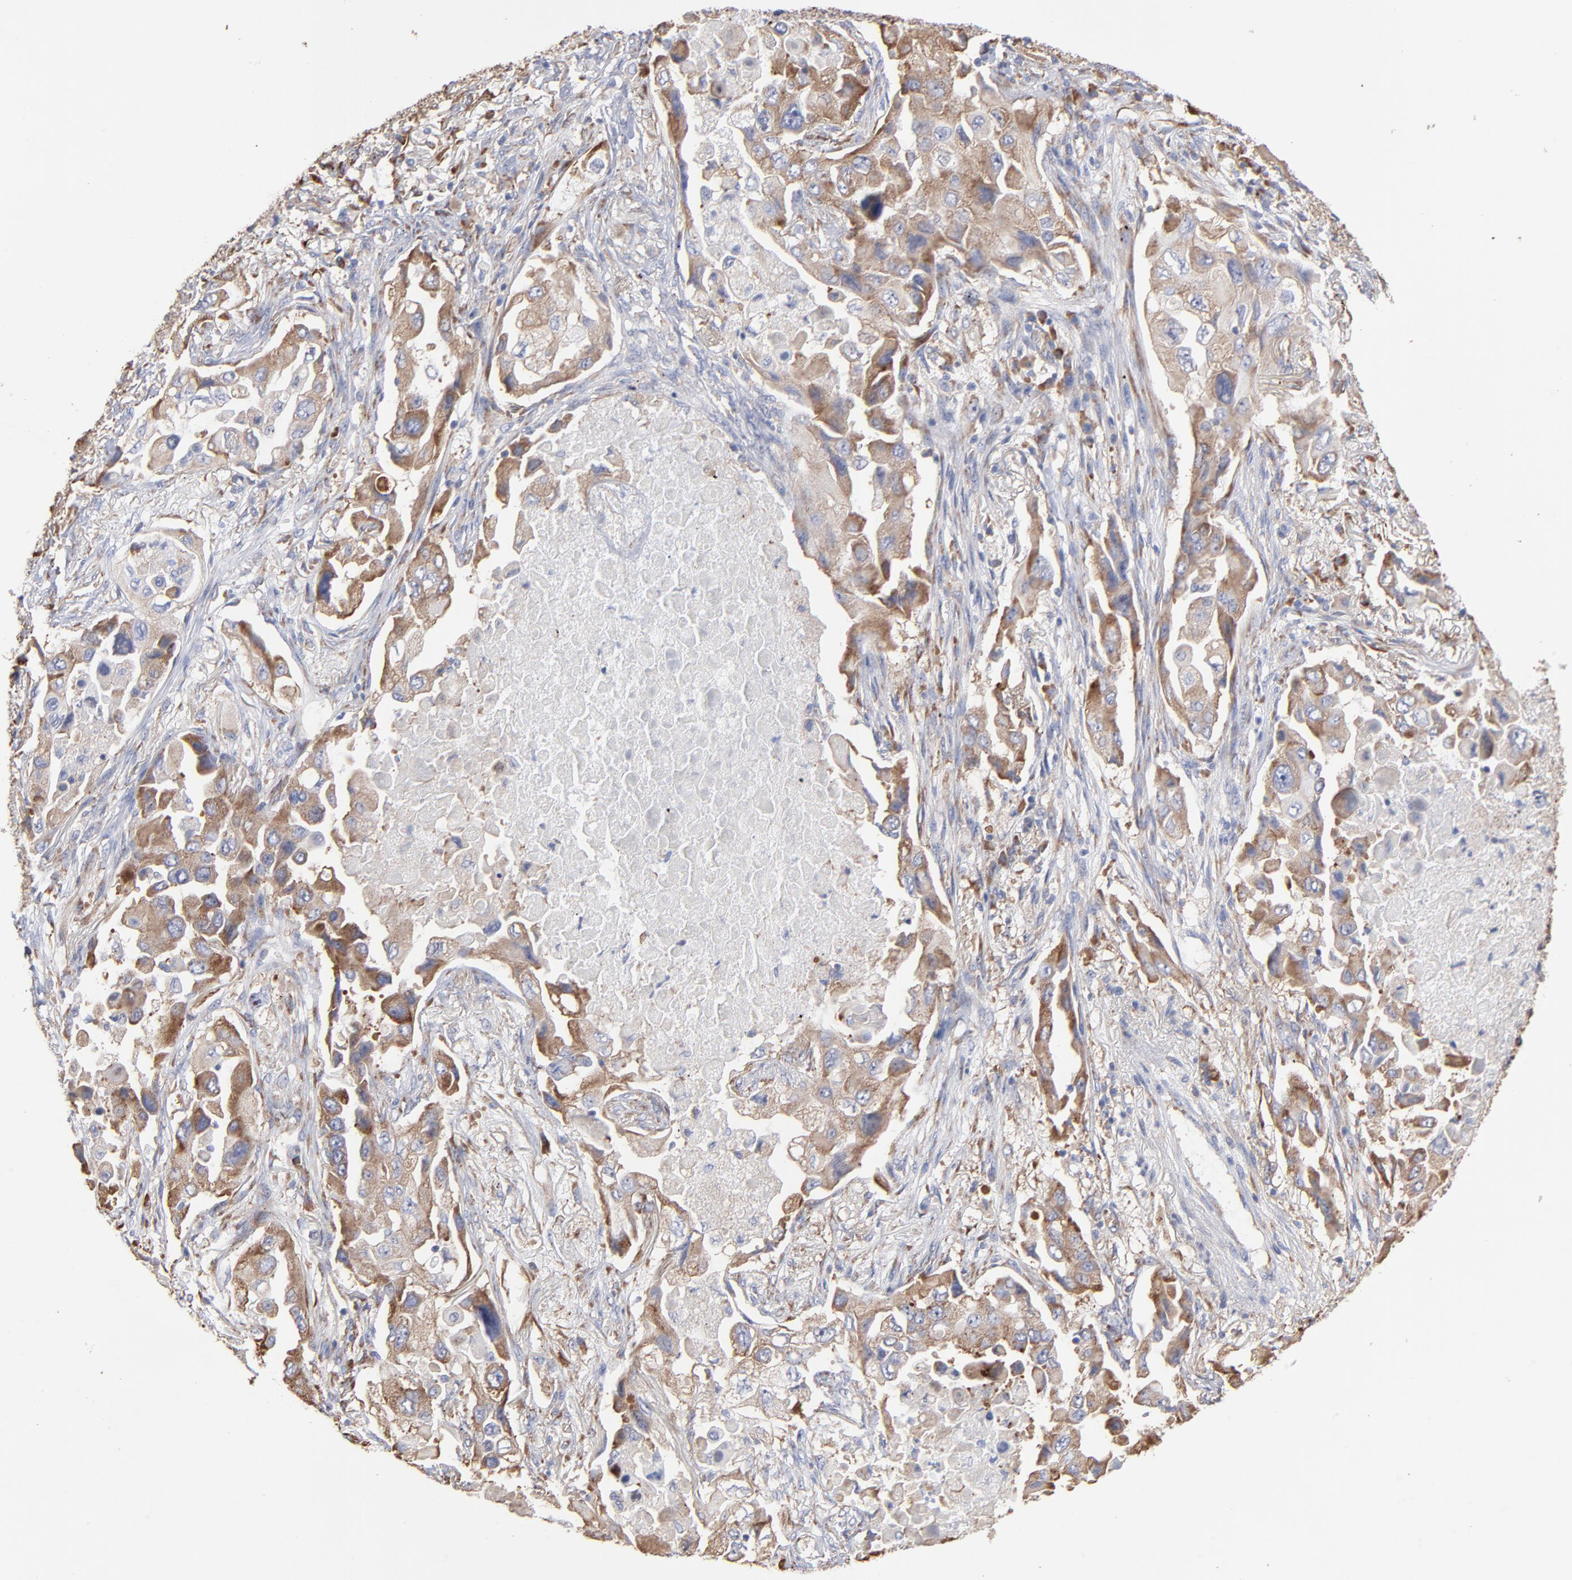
{"staining": {"intensity": "weak", "quantity": ">75%", "location": "cytoplasmic/membranous"}, "tissue": "lung cancer", "cell_type": "Tumor cells", "image_type": "cancer", "snomed": [{"axis": "morphology", "description": "Adenocarcinoma, NOS"}, {"axis": "topography", "description": "Lung"}], "caption": "High-power microscopy captured an IHC image of lung adenocarcinoma, revealing weak cytoplasmic/membranous staining in approximately >75% of tumor cells.", "gene": "RPL3", "patient": {"sex": "female", "age": 65}}